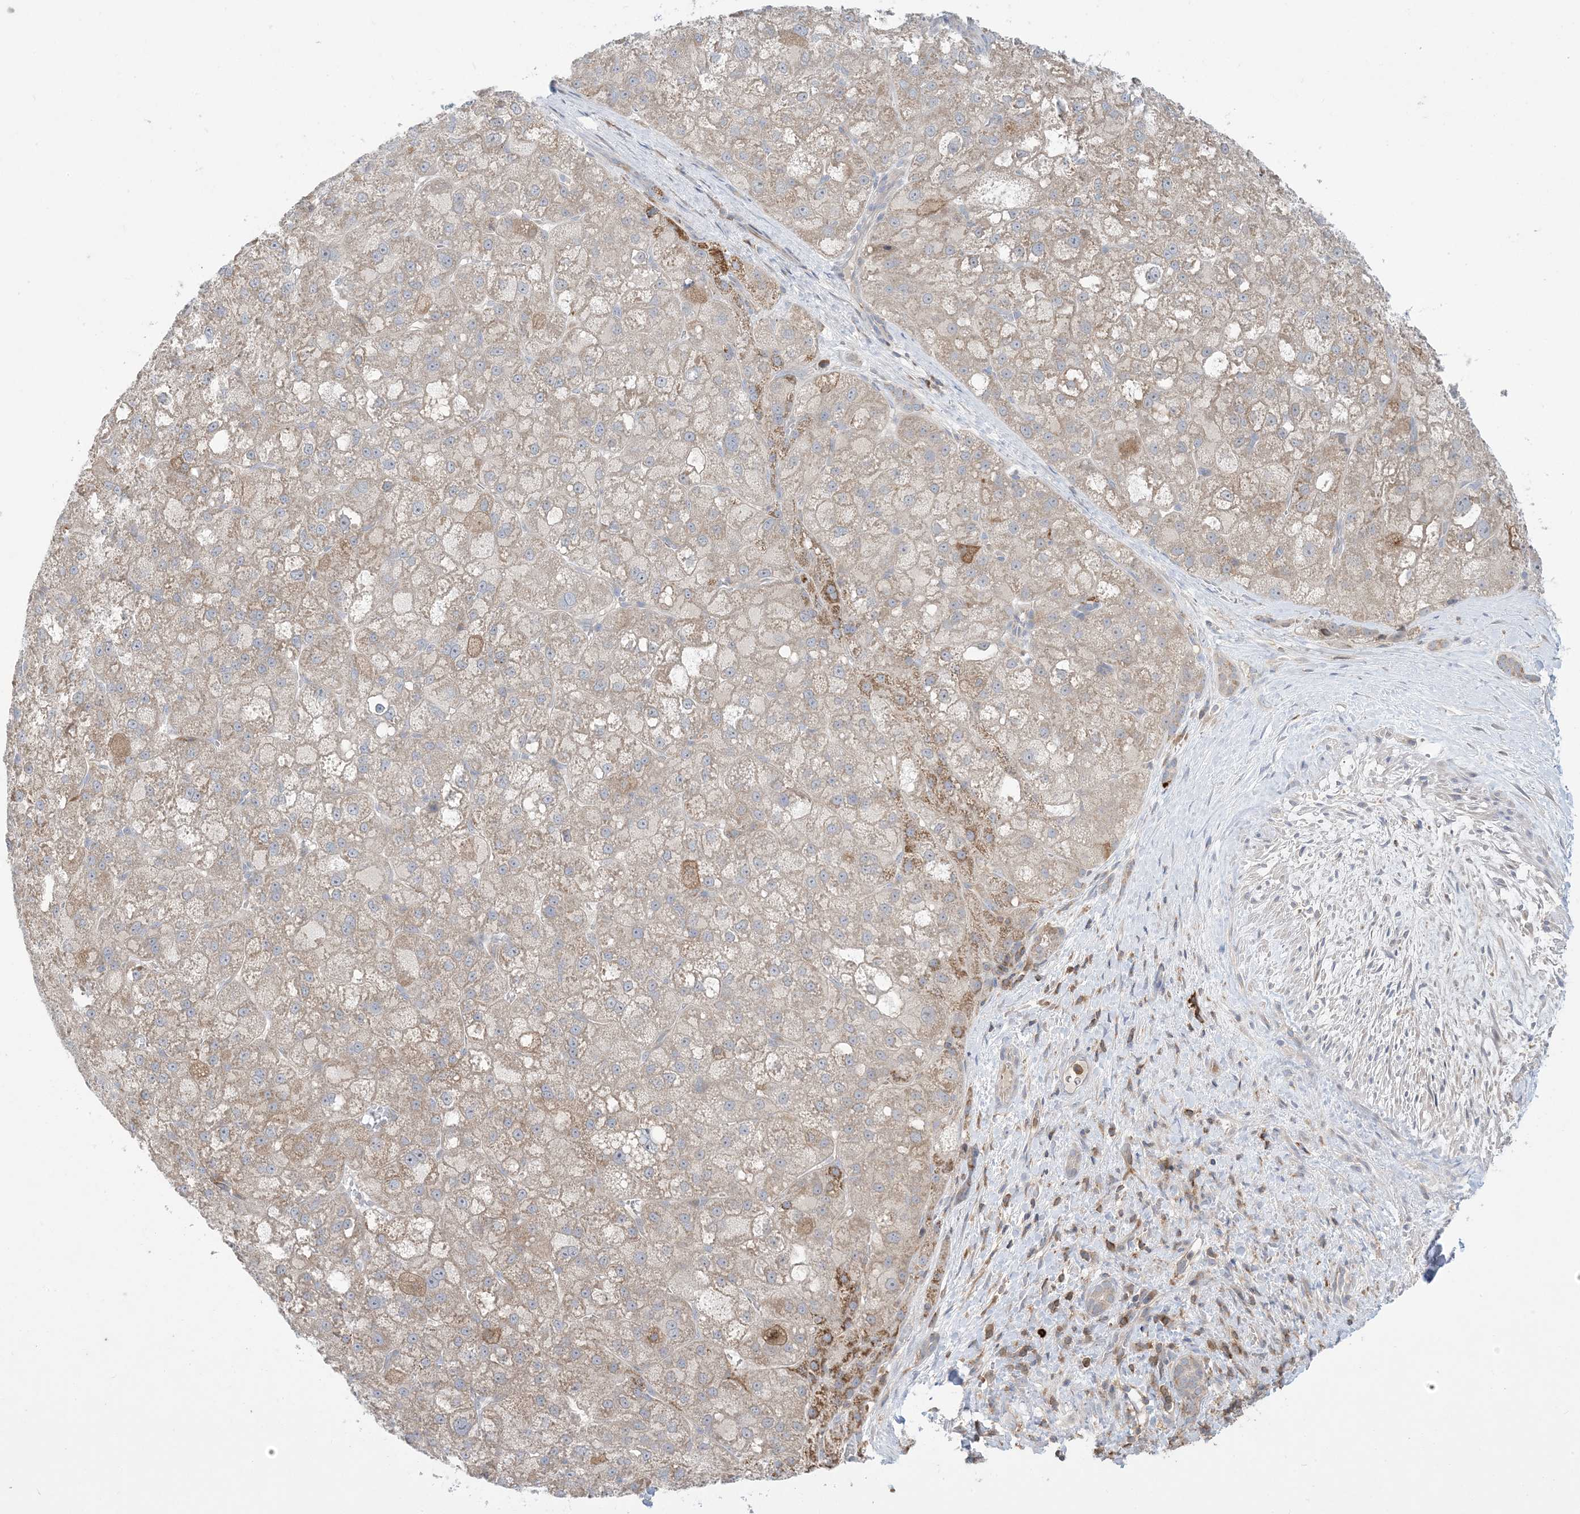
{"staining": {"intensity": "weak", "quantity": "<25%", "location": "cytoplasmic/membranous"}, "tissue": "liver cancer", "cell_type": "Tumor cells", "image_type": "cancer", "snomed": [{"axis": "morphology", "description": "Carcinoma, Hepatocellular, NOS"}, {"axis": "topography", "description": "Liver"}], "caption": "This is an immunohistochemistry (IHC) photomicrograph of human liver hepatocellular carcinoma. There is no staining in tumor cells.", "gene": "AOC1", "patient": {"sex": "male", "age": 57}}